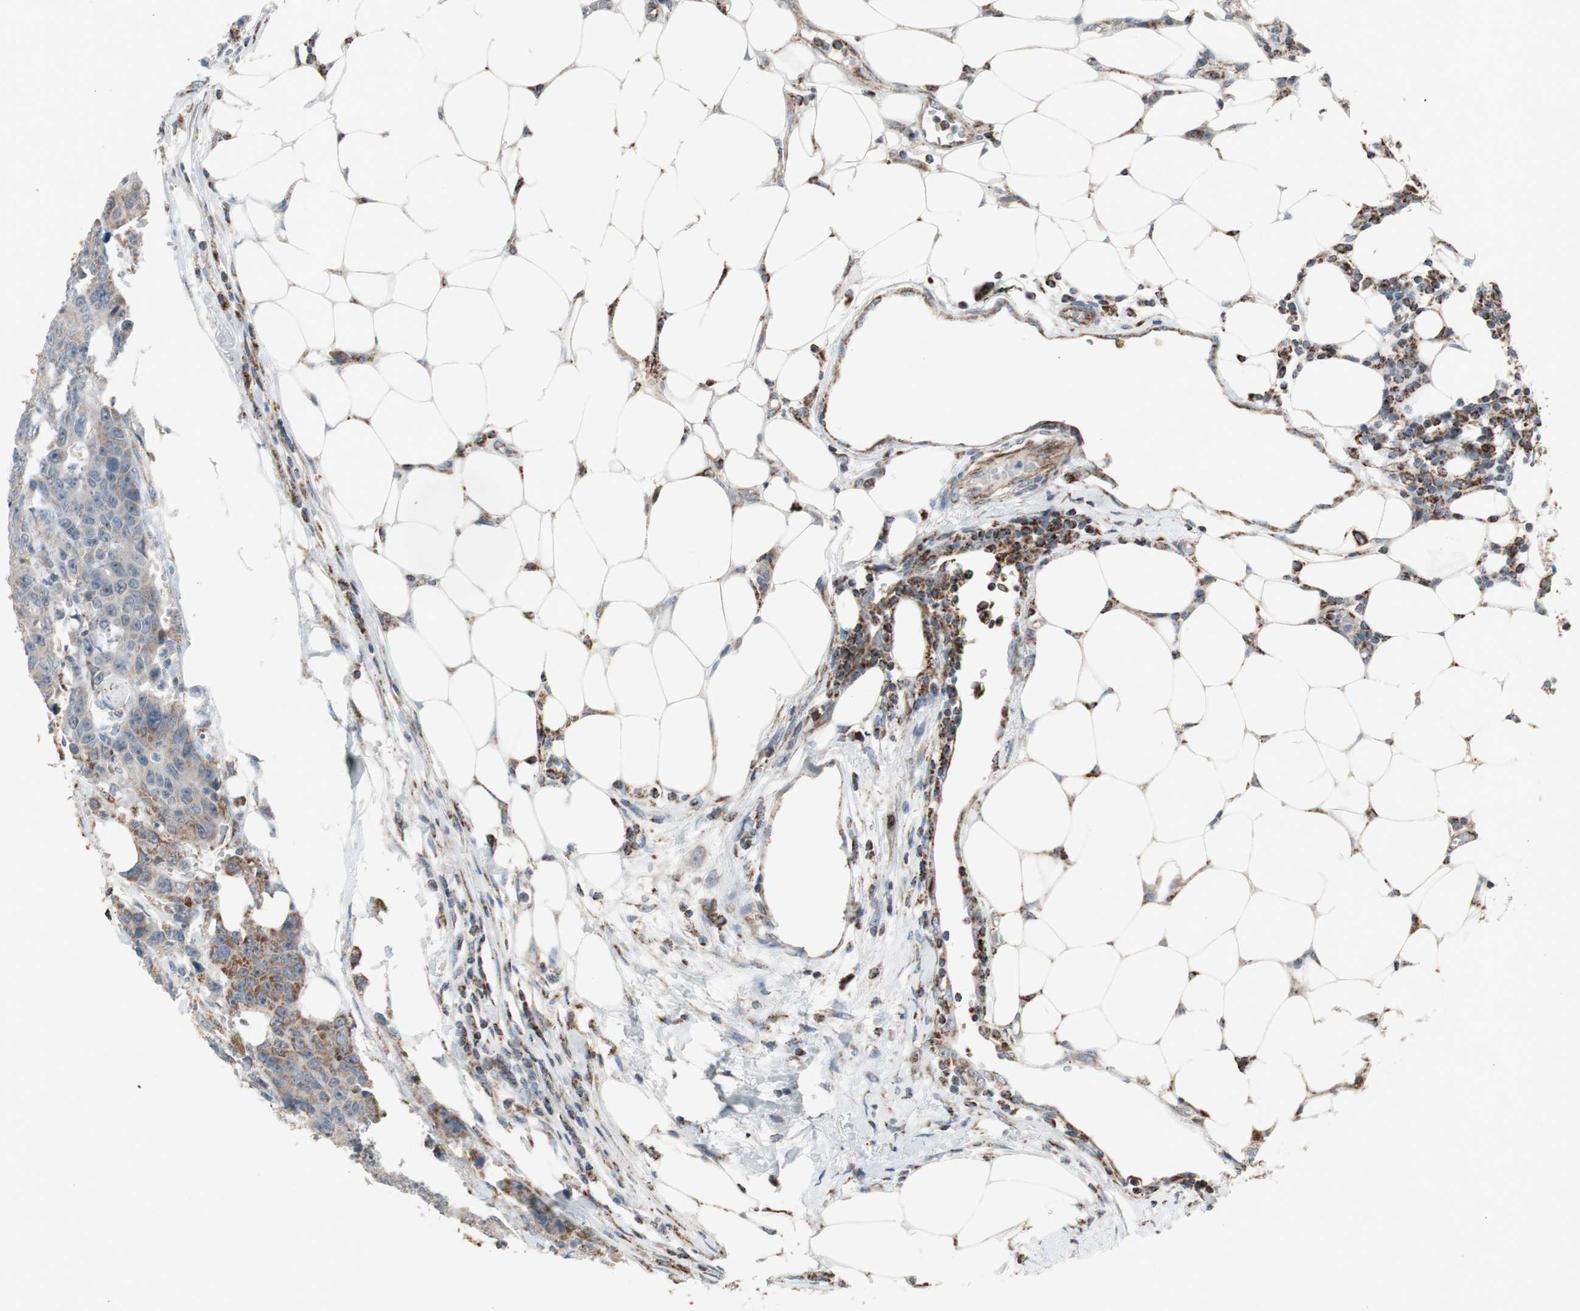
{"staining": {"intensity": "weak", "quantity": ">75%", "location": "cytoplasmic/membranous"}, "tissue": "colorectal cancer", "cell_type": "Tumor cells", "image_type": "cancer", "snomed": [{"axis": "morphology", "description": "Adenocarcinoma, NOS"}, {"axis": "topography", "description": "Colon"}], "caption": "Colorectal adenocarcinoma was stained to show a protein in brown. There is low levels of weak cytoplasmic/membranous expression in approximately >75% of tumor cells.", "gene": "CPT1A", "patient": {"sex": "female", "age": 86}}